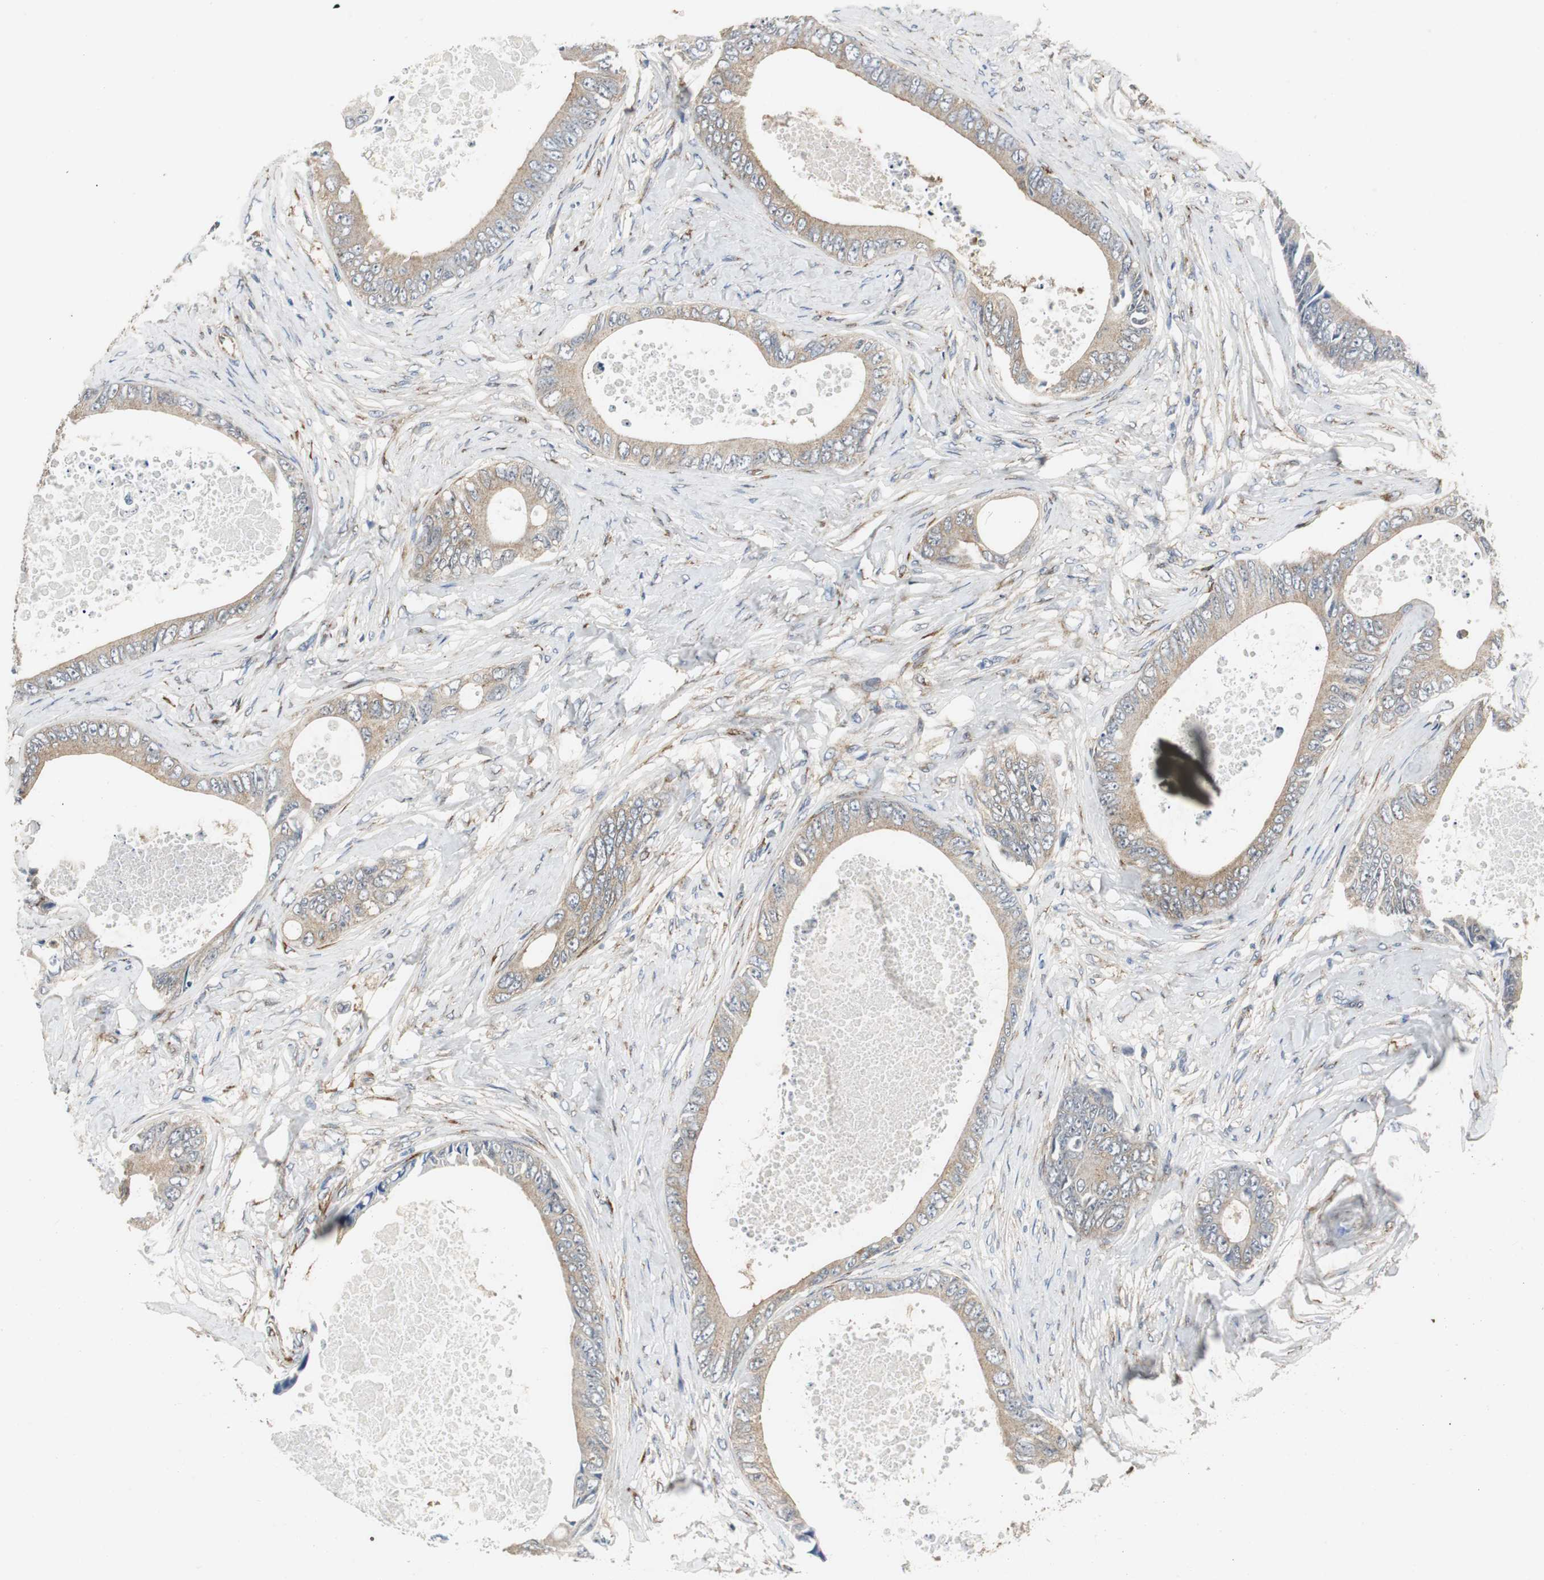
{"staining": {"intensity": "weak", "quantity": ">75%", "location": "cytoplasmic/membranous"}, "tissue": "colorectal cancer", "cell_type": "Tumor cells", "image_type": "cancer", "snomed": [{"axis": "morphology", "description": "Normal tissue, NOS"}, {"axis": "morphology", "description": "Adenocarcinoma, NOS"}, {"axis": "topography", "description": "Rectum"}, {"axis": "topography", "description": "Peripheral nerve tissue"}], "caption": "Immunohistochemistry (IHC) histopathology image of human adenocarcinoma (colorectal) stained for a protein (brown), which reveals low levels of weak cytoplasmic/membranous positivity in approximately >75% of tumor cells.", "gene": "ISCU", "patient": {"sex": "female", "age": 77}}